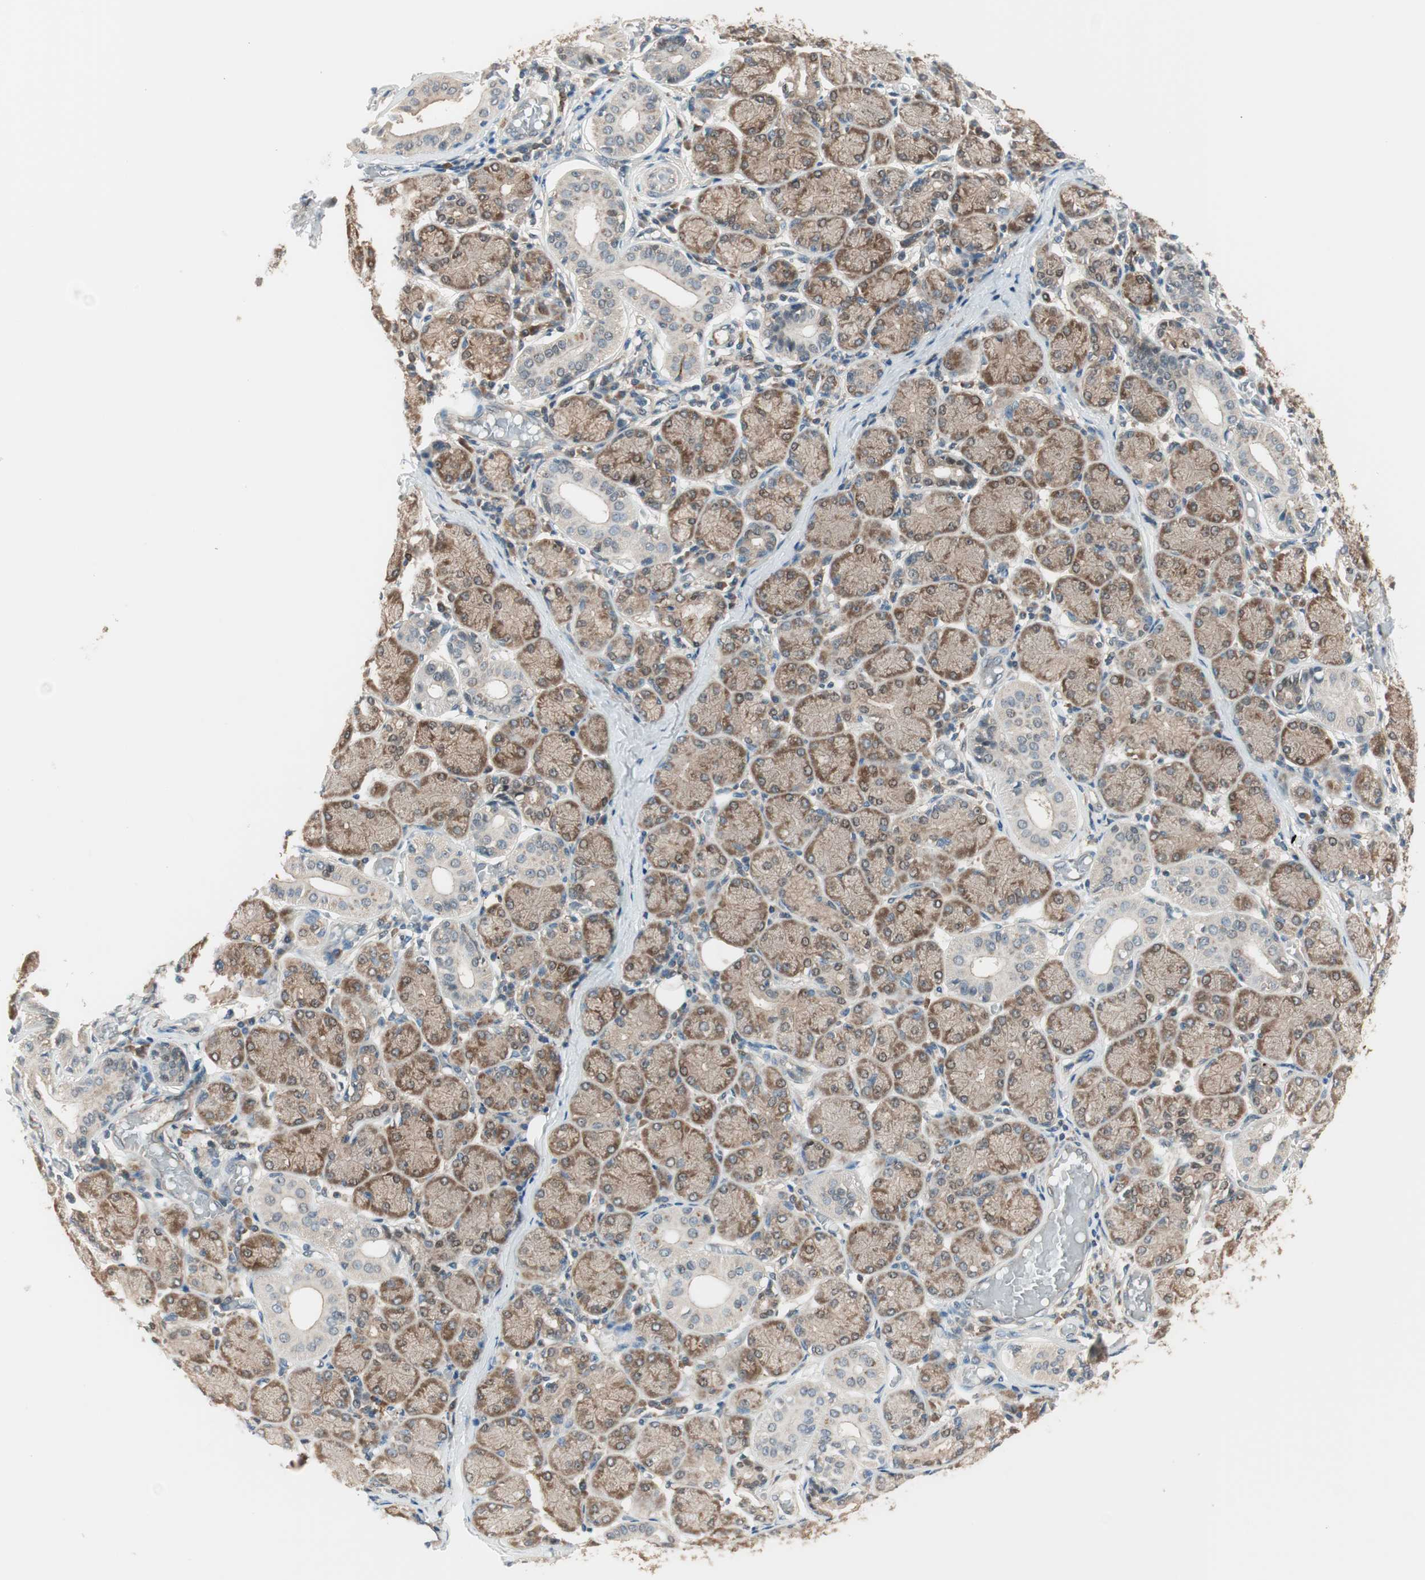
{"staining": {"intensity": "moderate", "quantity": ">75%", "location": "cytoplasmic/membranous,nuclear"}, "tissue": "salivary gland", "cell_type": "Glandular cells", "image_type": "normal", "snomed": [{"axis": "morphology", "description": "Normal tissue, NOS"}, {"axis": "topography", "description": "Salivary gland"}], "caption": "Immunohistochemical staining of benign human salivary gland shows >75% levels of moderate cytoplasmic/membranous,nuclear protein expression in approximately >75% of glandular cells.", "gene": "GALT", "patient": {"sex": "female", "age": 24}}